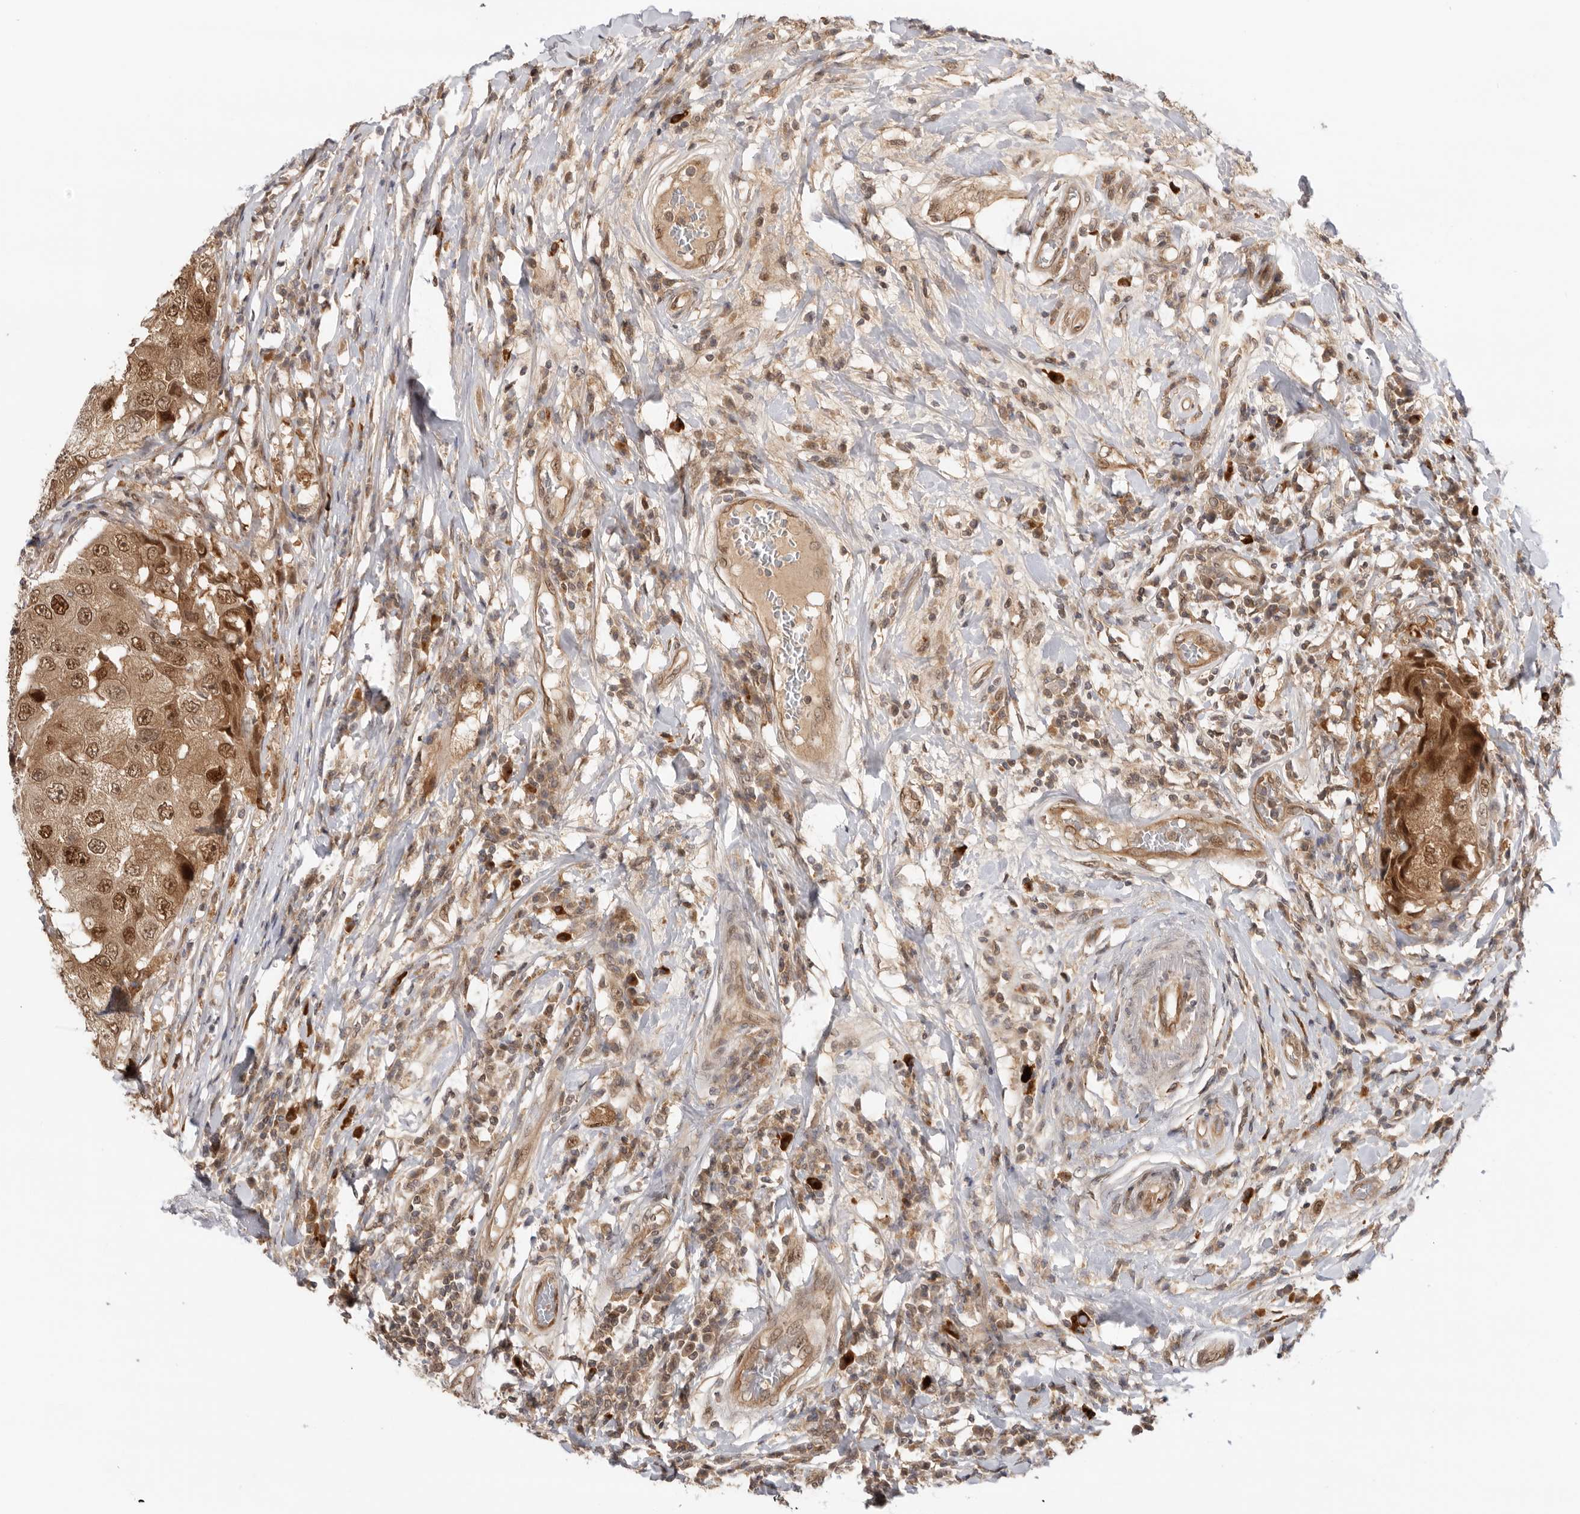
{"staining": {"intensity": "moderate", "quantity": ">75%", "location": "cytoplasmic/membranous,nuclear"}, "tissue": "breast cancer", "cell_type": "Tumor cells", "image_type": "cancer", "snomed": [{"axis": "morphology", "description": "Duct carcinoma"}, {"axis": "topography", "description": "Breast"}], "caption": "A high-resolution micrograph shows immunohistochemistry staining of intraductal carcinoma (breast), which demonstrates moderate cytoplasmic/membranous and nuclear staining in approximately >75% of tumor cells.", "gene": "DCAF8", "patient": {"sex": "female", "age": 27}}